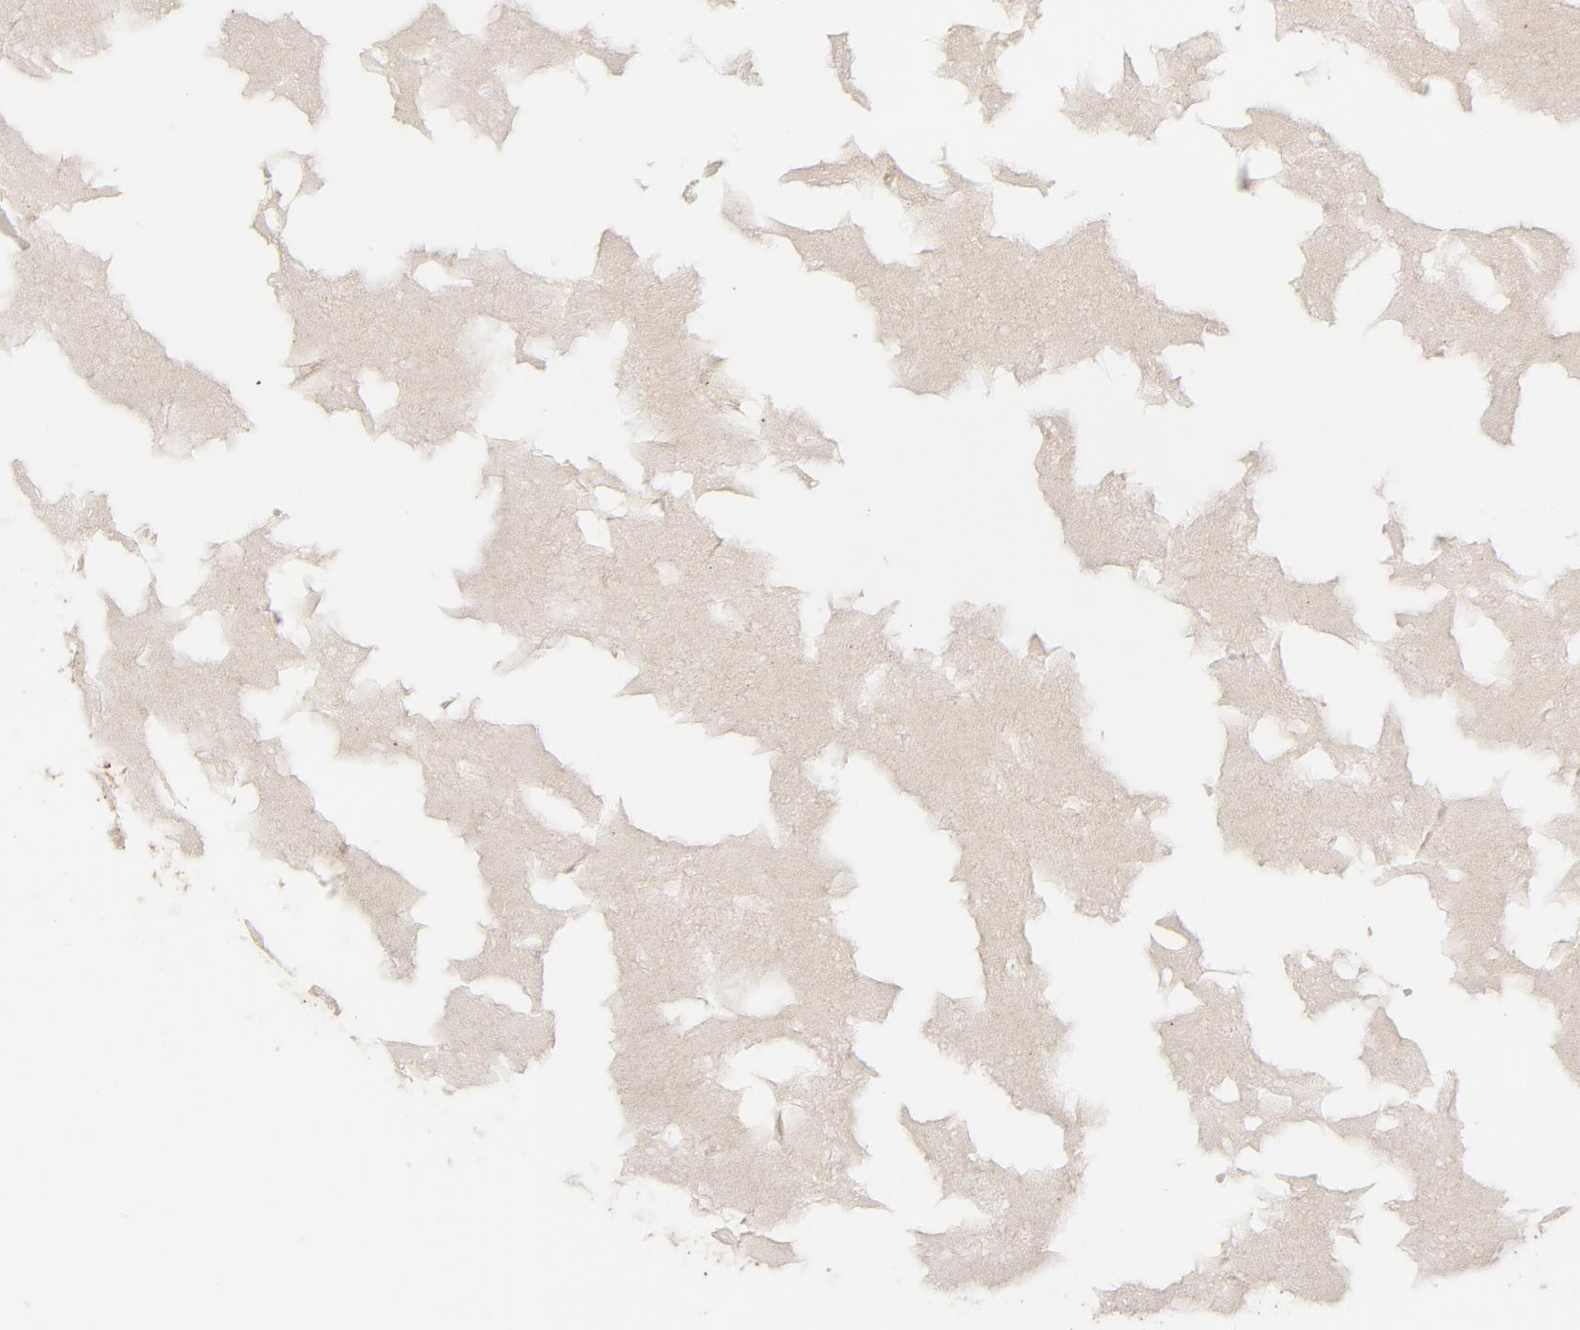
{"staining": {"intensity": "strong", "quantity": ">75%", "location": "cytoplasmic/membranous"}, "tissue": "ovary", "cell_type": "Ovarian stroma cells", "image_type": "normal", "snomed": [{"axis": "morphology", "description": "Normal tissue, NOS"}, {"axis": "topography", "description": "Ovary"}], "caption": "Human ovary stained with a brown dye demonstrates strong cytoplasmic/membranous positive positivity in about >75% of ovarian stroma cells.", "gene": "SERPINH1", "patient": {"sex": "female", "age": 35}}